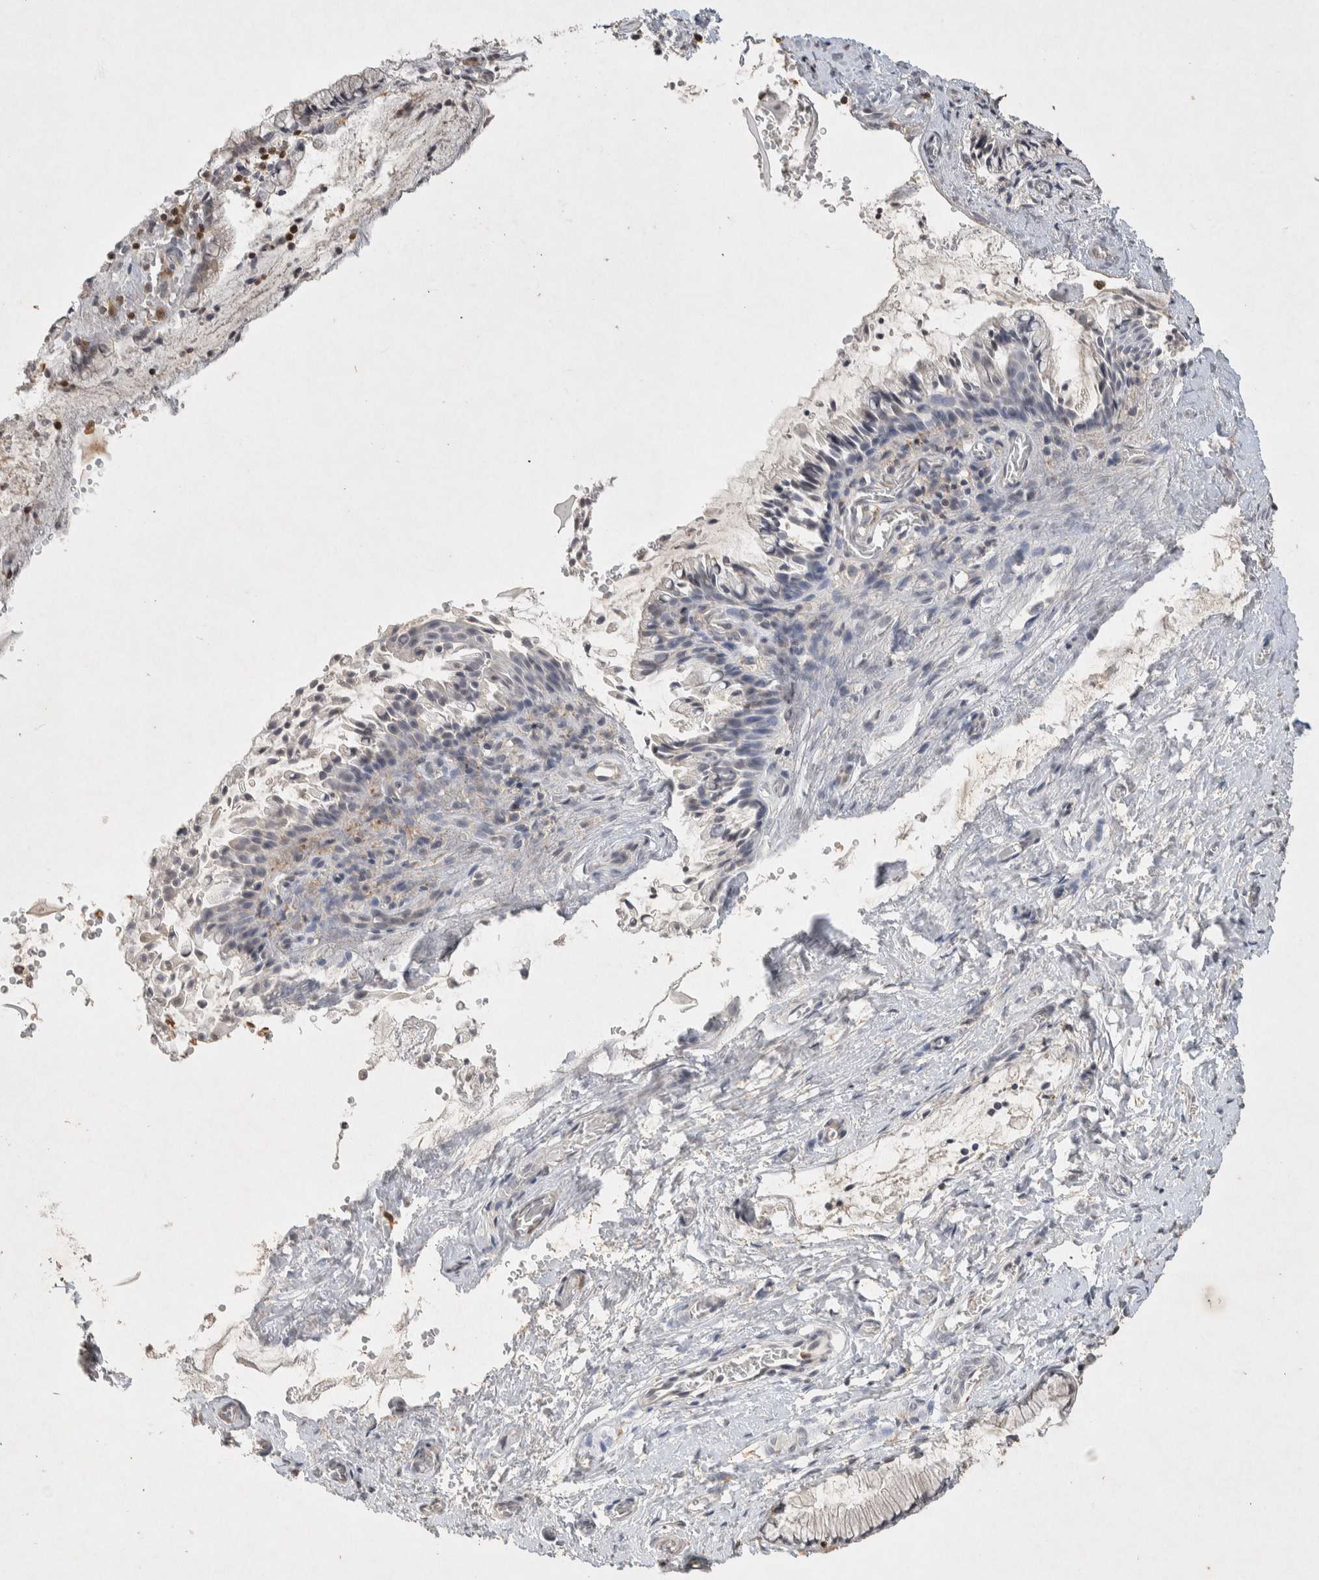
{"staining": {"intensity": "negative", "quantity": "none", "location": "none"}, "tissue": "cervix", "cell_type": "Glandular cells", "image_type": "normal", "snomed": [{"axis": "morphology", "description": "Normal tissue, NOS"}, {"axis": "topography", "description": "Cervix"}], "caption": "DAB immunohistochemical staining of unremarkable cervix shows no significant expression in glandular cells.", "gene": "RAC2", "patient": {"sex": "female", "age": 55}}